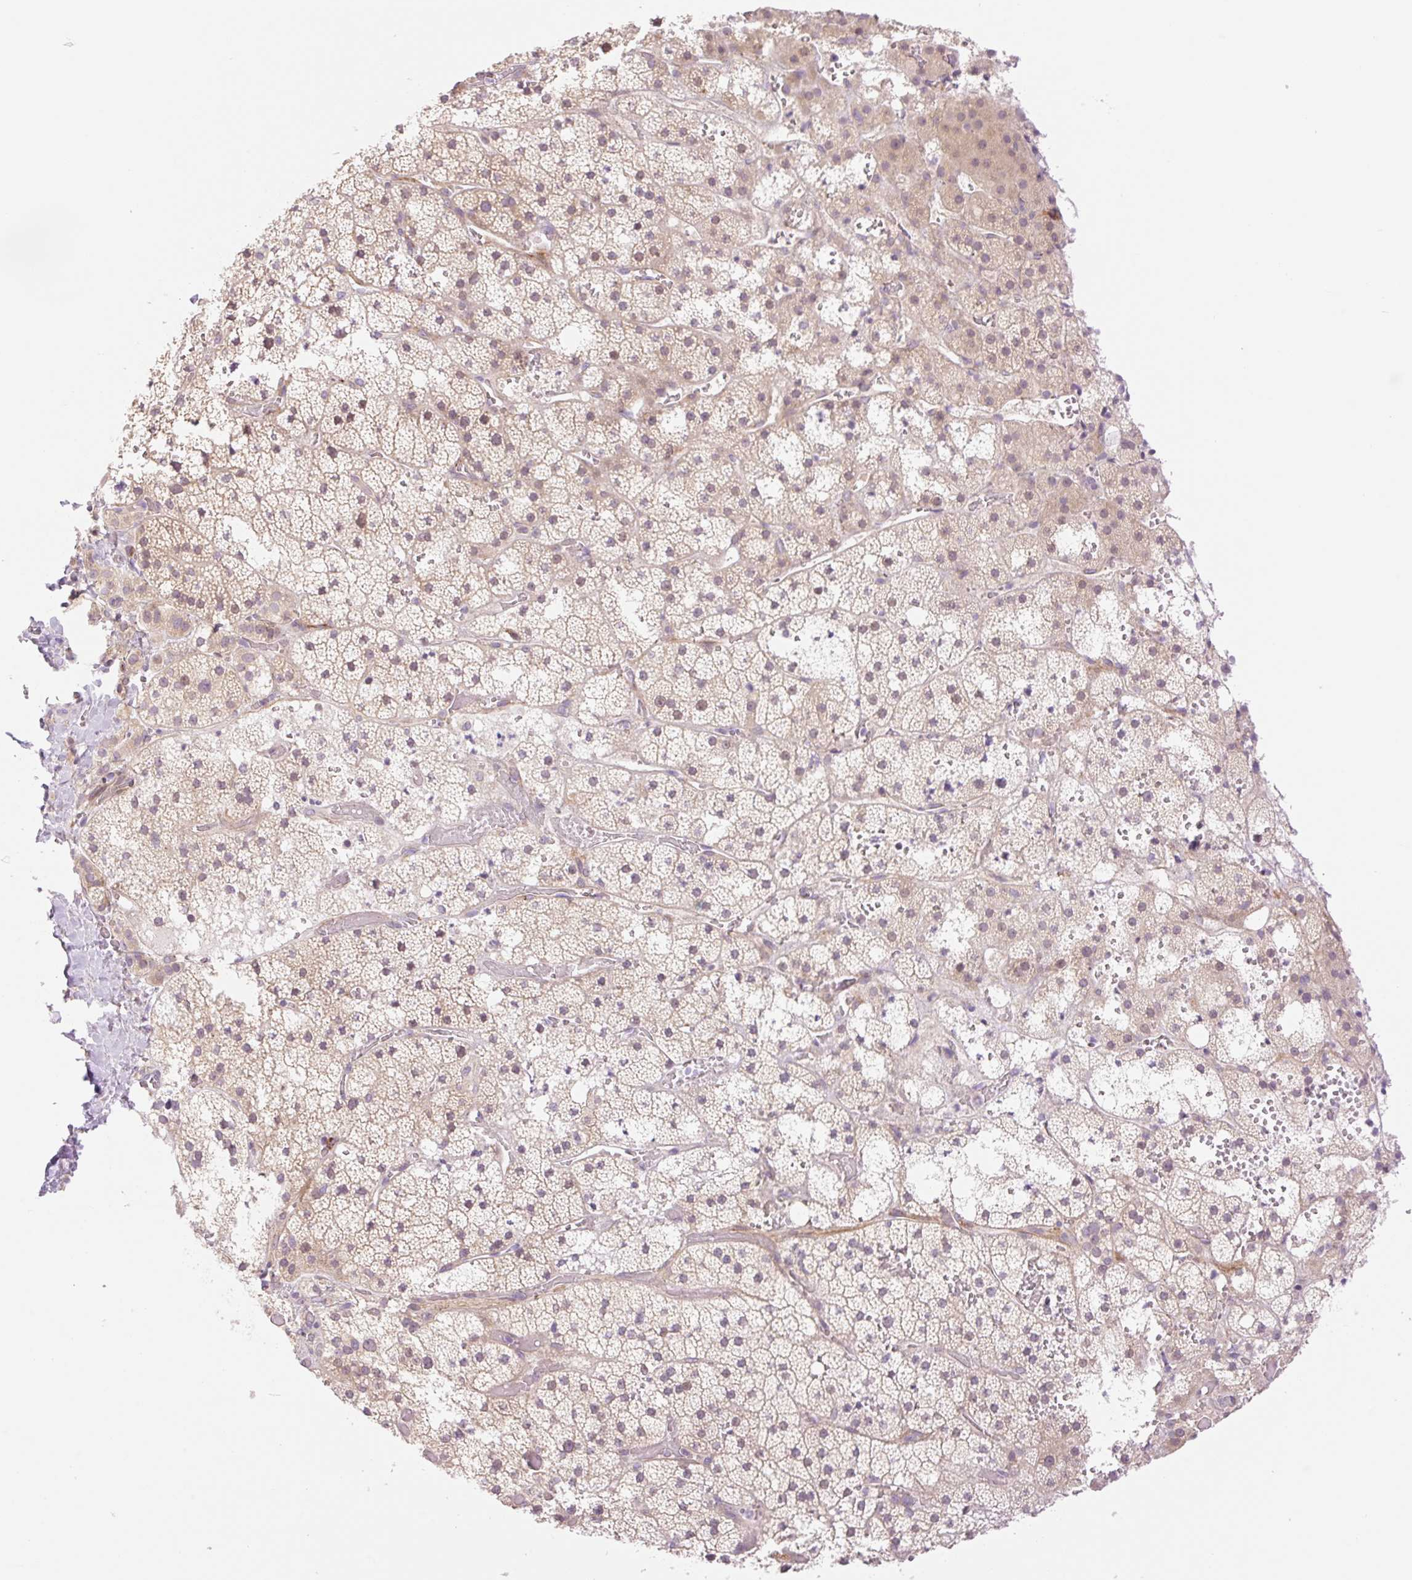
{"staining": {"intensity": "weak", "quantity": "25%-75%", "location": "cytoplasmic/membranous"}, "tissue": "adrenal gland", "cell_type": "Glandular cells", "image_type": "normal", "snomed": [{"axis": "morphology", "description": "Normal tissue, NOS"}, {"axis": "topography", "description": "Adrenal gland"}], "caption": "Immunohistochemistry histopathology image of normal adrenal gland: human adrenal gland stained using immunohistochemistry (IHC) displays low levels of weak protein expression localized specifically in the cytoplasmic/membranous of glandular cells, appearing as a cytoplasmic/membranous brown color.", "gene": "COL5A1", "patient": {"sex": "male", "age": 53}}